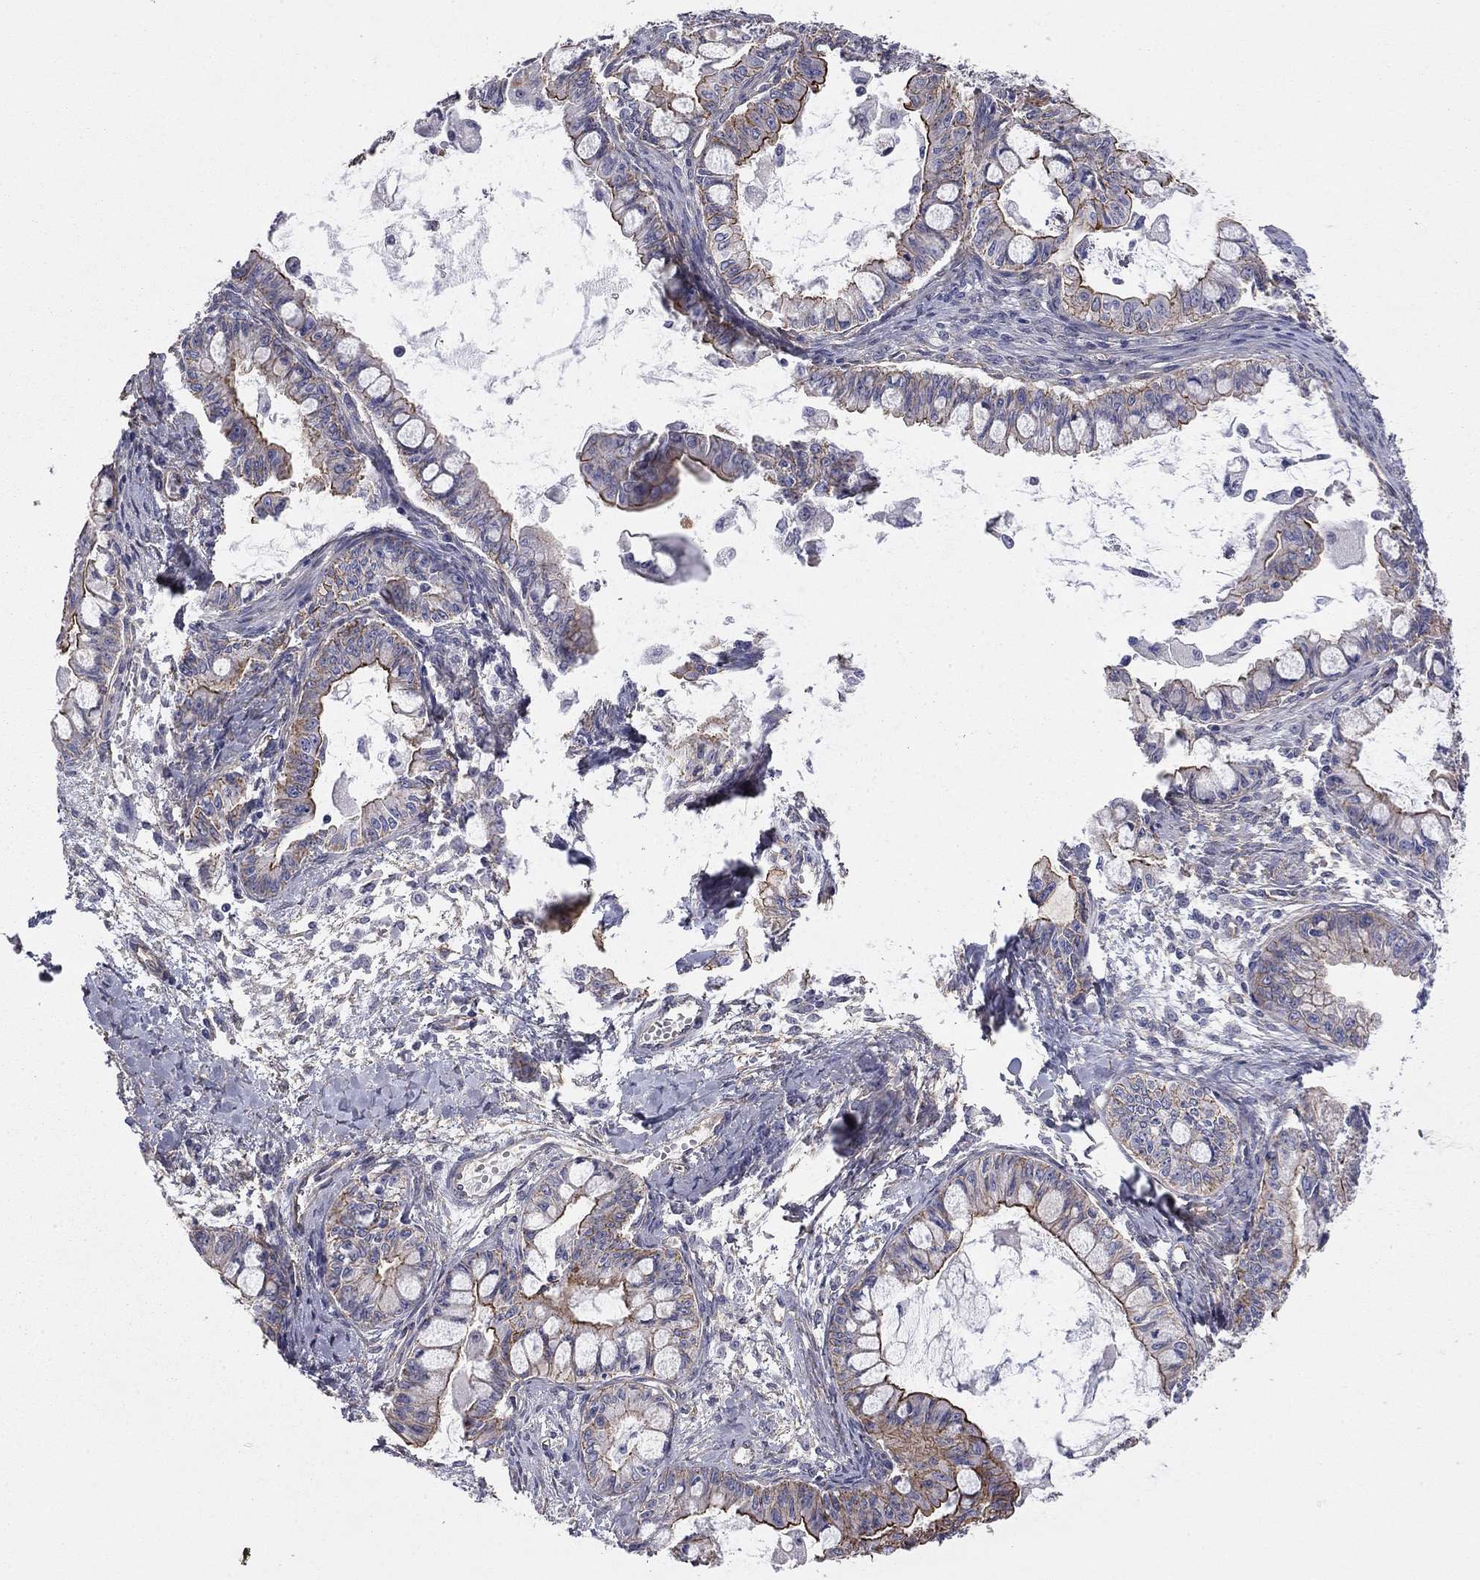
{"staining": {"intensity": "strong", "quantity": "25%-75%", "location": "cytoplasmic/membranous"}, "tissue": "ovarian cancer", "cell_type": "Tumor cells", "image_type": "cancer", "snomed": [{"axis": "morphology", "description": "Cystadenocarcinoma, mucinous, NOS"}, {"axis": "topography", "description": "Ovary"}], "caption": "Immunohistochemistry (IHC) (DAB) staining of human ovarian mucinous cystadenocarcinoma displays strong cytoplasmic/membranous protein staining in approximately 25%-75% of tumor cells.", "gene": "TCHH", "patient": {"sex": "female", "age": 63}}